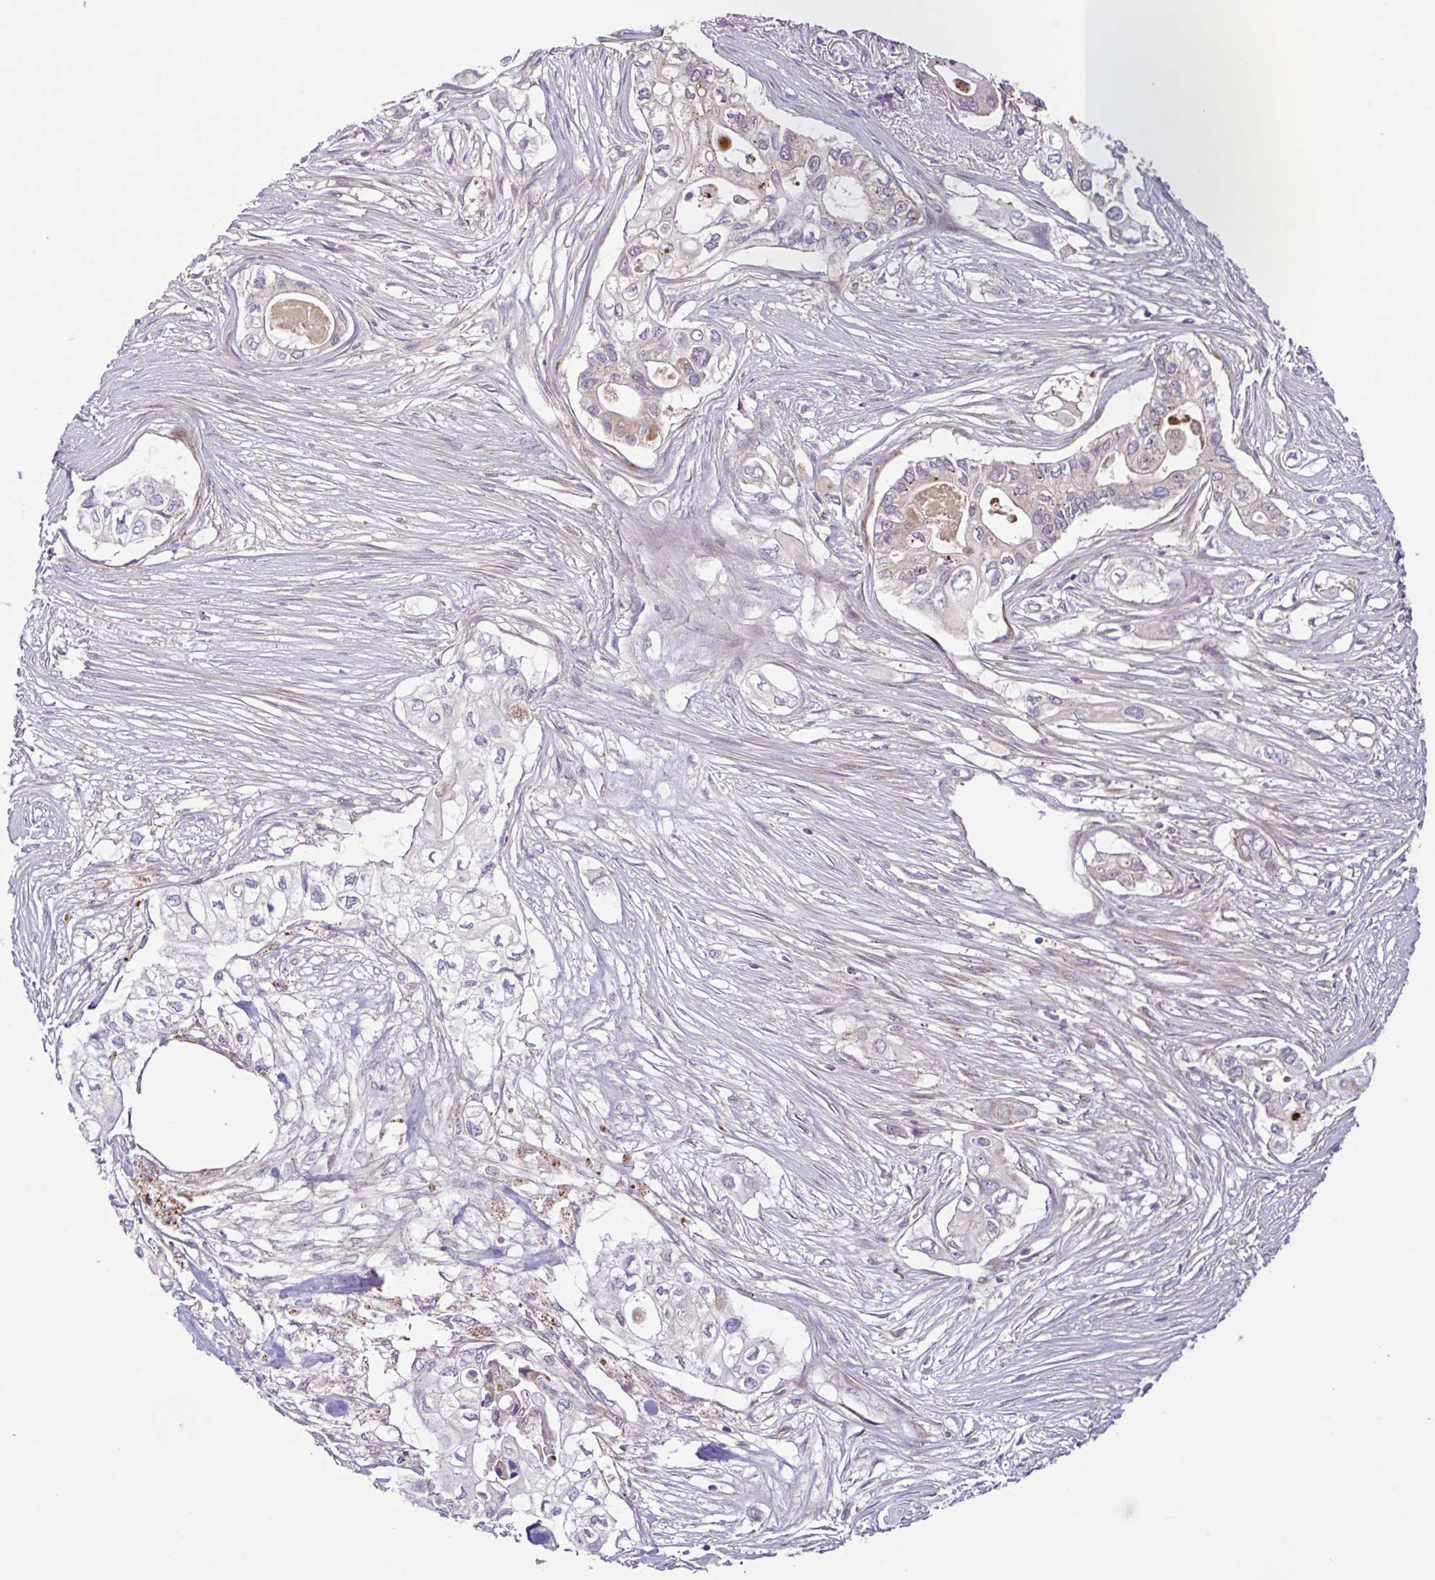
{"staining": {"intensity": "moderate", "quantity": "25%-75%", "location": "cytoplasmic/membranous"}, "tissue": "pancreatic cancer", "cell_type": "Tumor cells", "image_type": "cancer", "snomed": [{"axis": "morphology", "description": "Adenocarcinoma, NOS"}, {"axis": "topography", "description": "Pancreas"}], "caption": "Immunohistochemistry (IHC) of human pancreatic cancer (adenocarcinoma) displays medium levels of moderate cytoplasmic/membranous expression in about 25%-75% of tumor cells.", "gene": "NTPCR", "patient": {"sex": "female", "age": 63}}